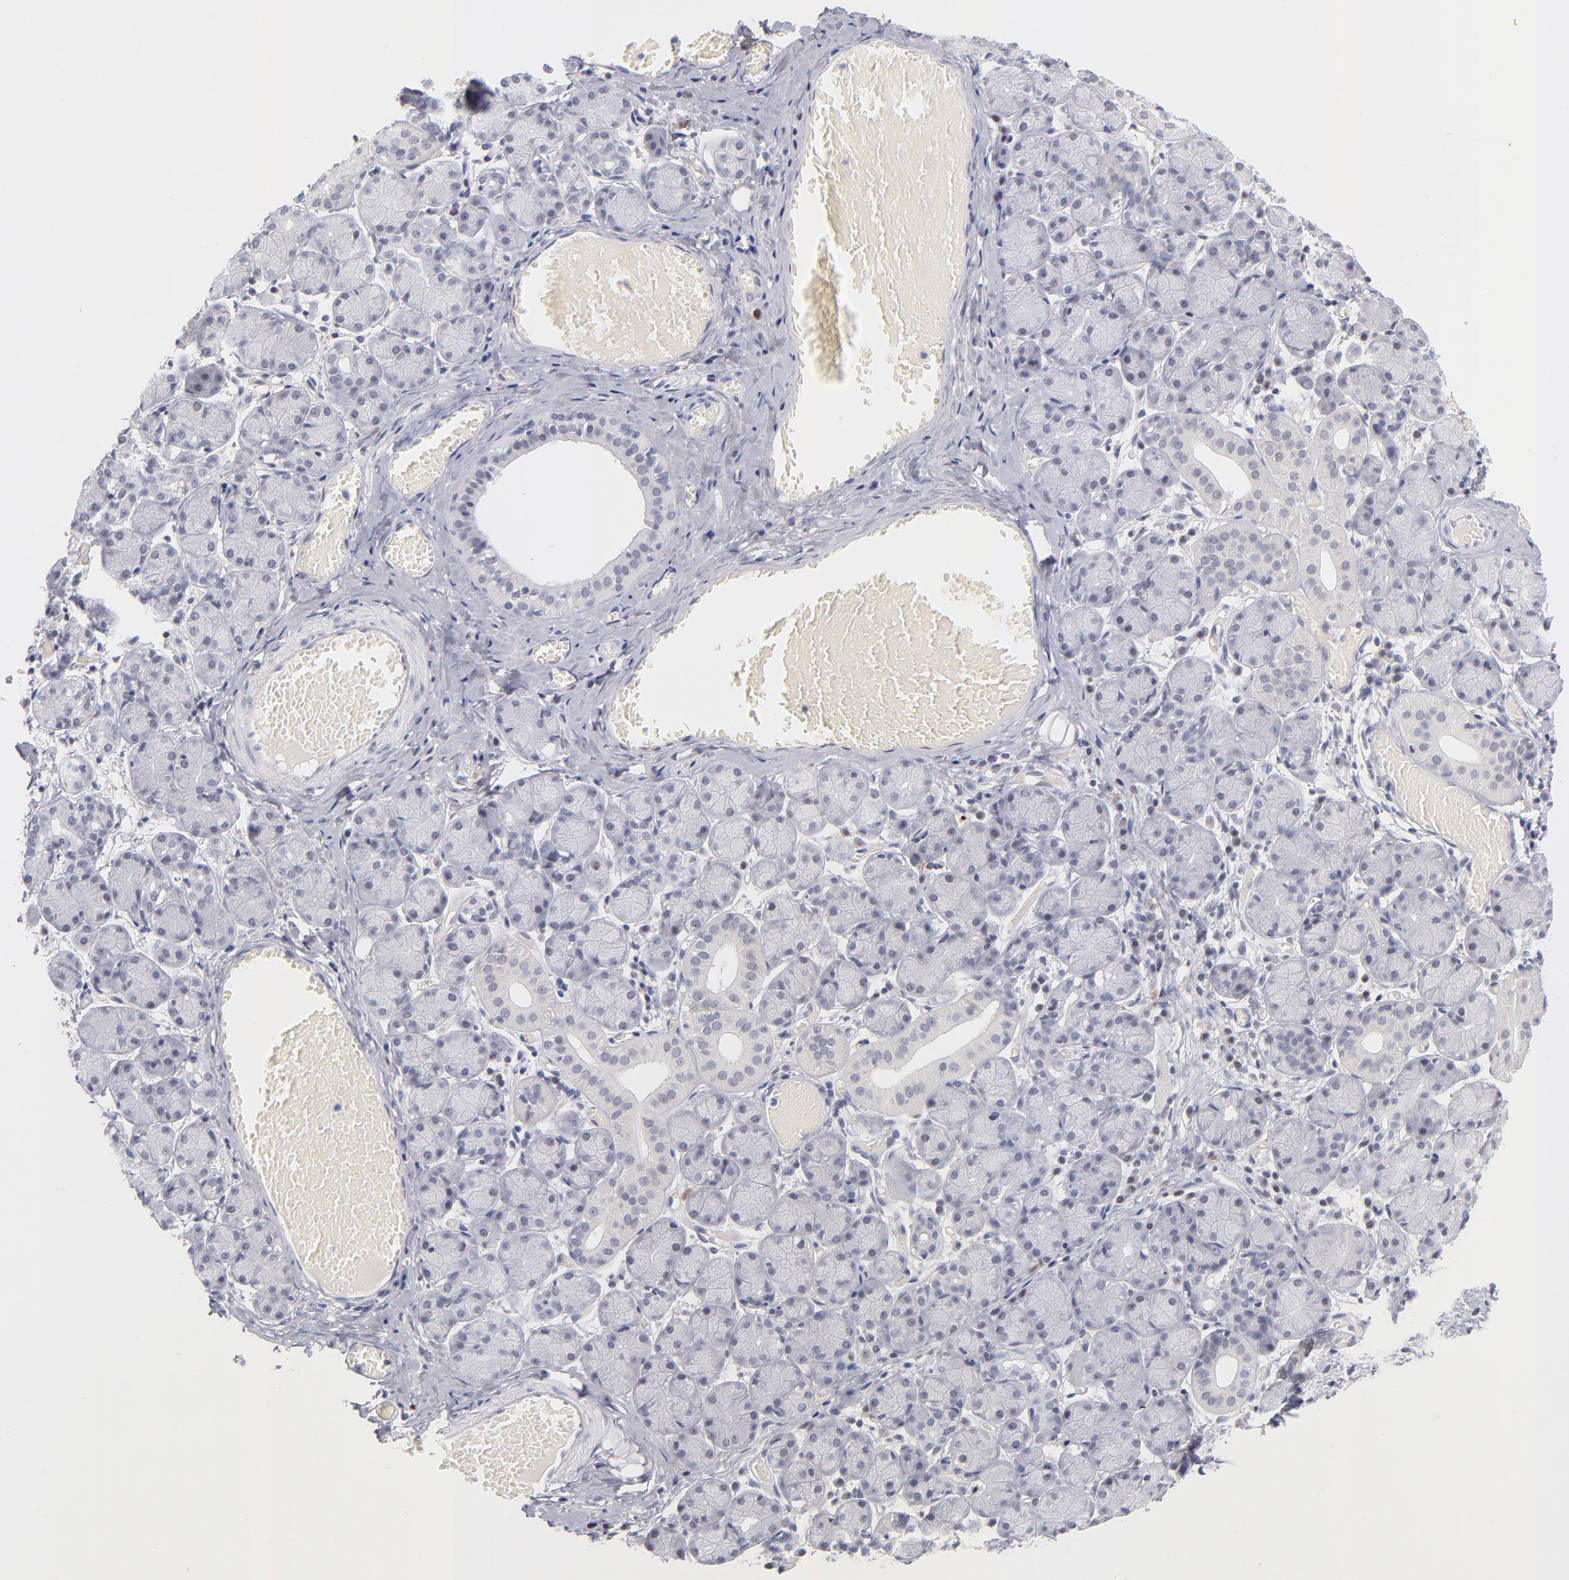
{"staining": {"intensity": "moderate", "quantity": "<25%", "location": "nuclear"}, "tissue": "salivary gland", "cell_type": "Glandular cells", "image_type": "normal", "snomed": [{"axis": "morphology", "description": "Normal tissue, NOS"}, {"axis": "topography", "description": "Salivary gland"}], "caption": "Human salivary gland stained with a brown dye shows moderate nuclear positive staining in approximately <25% of glandular cells.", "gene": "PARP1", "patient": {"sex": "female", "age": 24}}